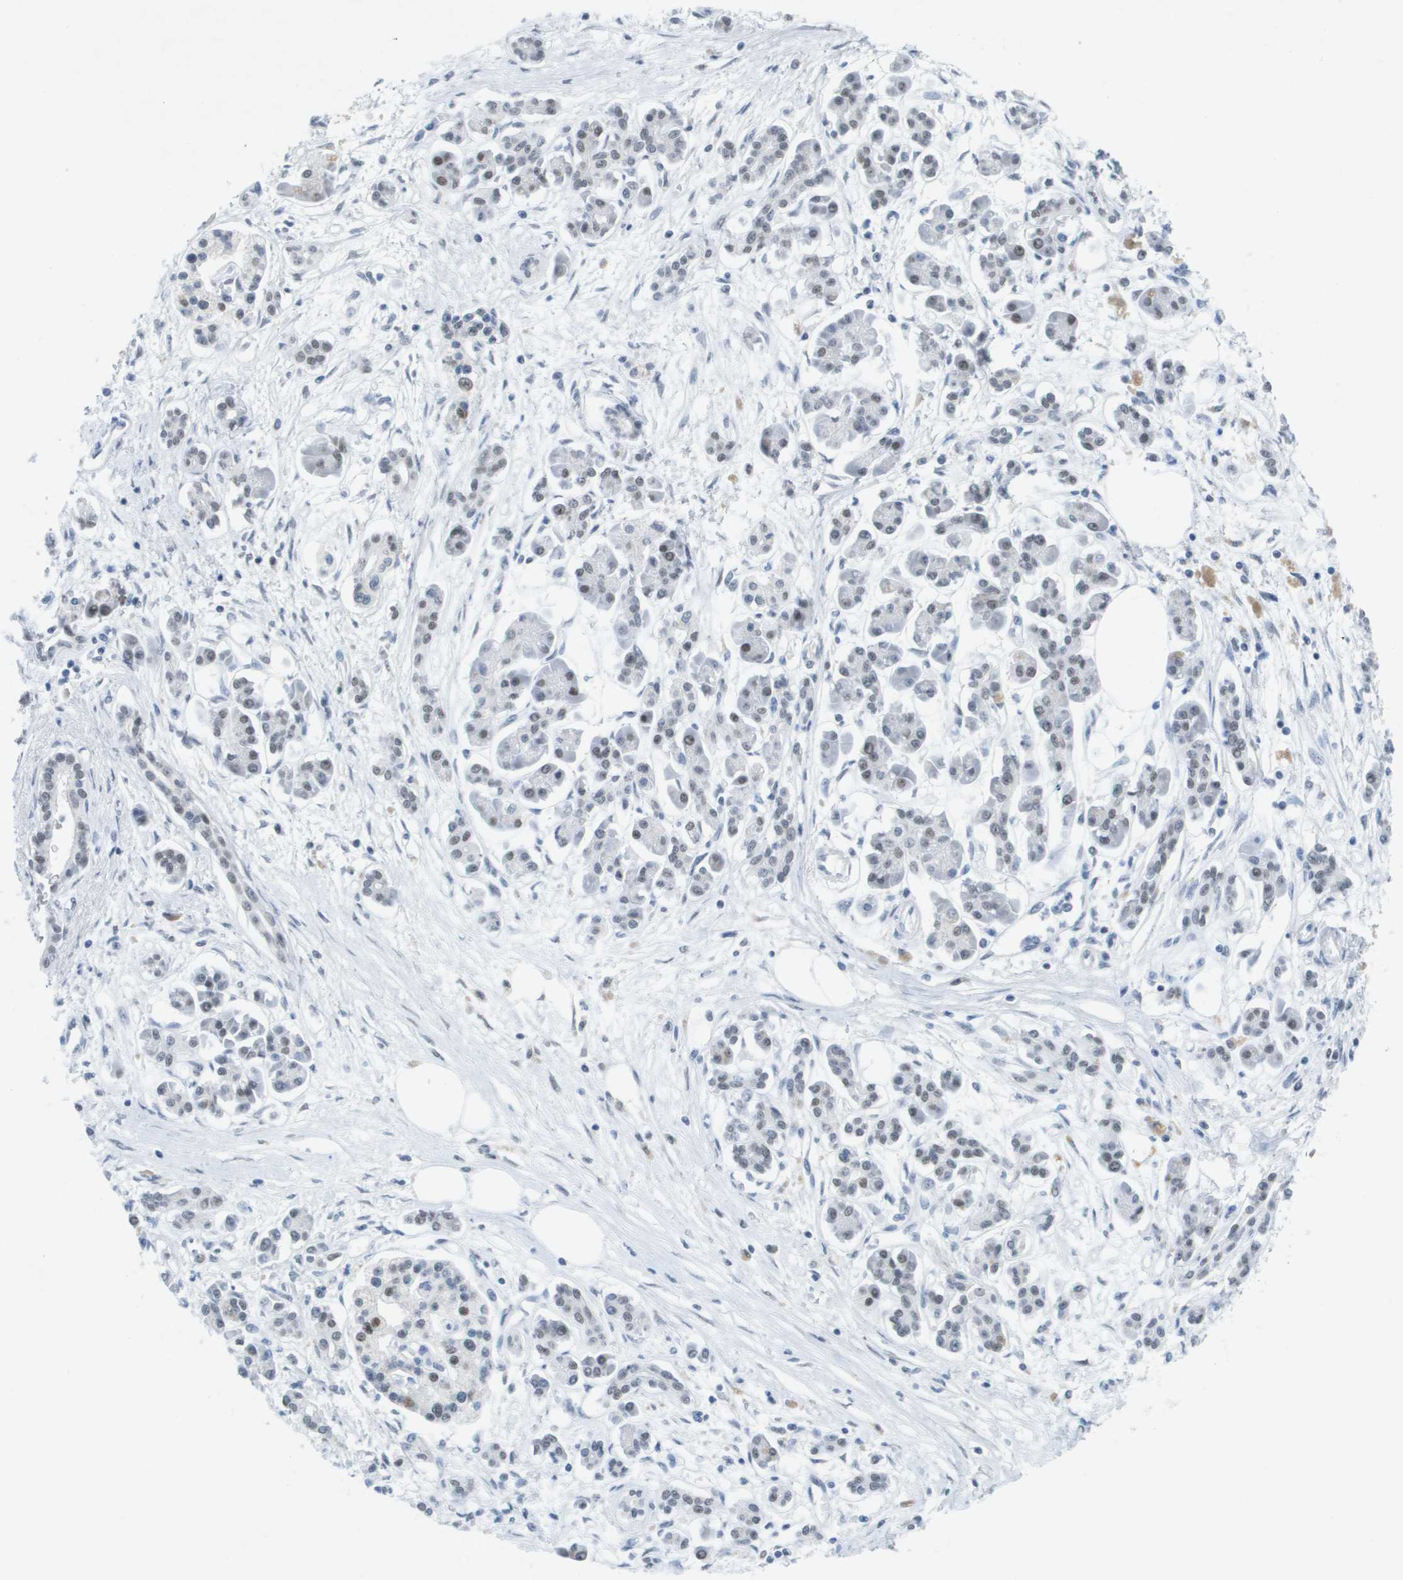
{"staining": {"intensity": "moderate", "quantity": "<25%", "location": "nuclear"}, "tissue": "pancreatic cancer", "cell_type": "Tumor cells", "image_type": "cancer", "snomed": [{"axis": "morphology", "description": "Adenocarcinoma, NOS"}, {"axis": "topography", "description": "Pancreas"}], "caption": "Immunohistochemistry micrograph of human pancreatic adenocarcinoma stained for a protein (brown), which displays low levels of moderate nuclear positivity in about <25% of tumor cells.", "gene": "TP53RK", "patient": {"sex": "female", "age": 77}}